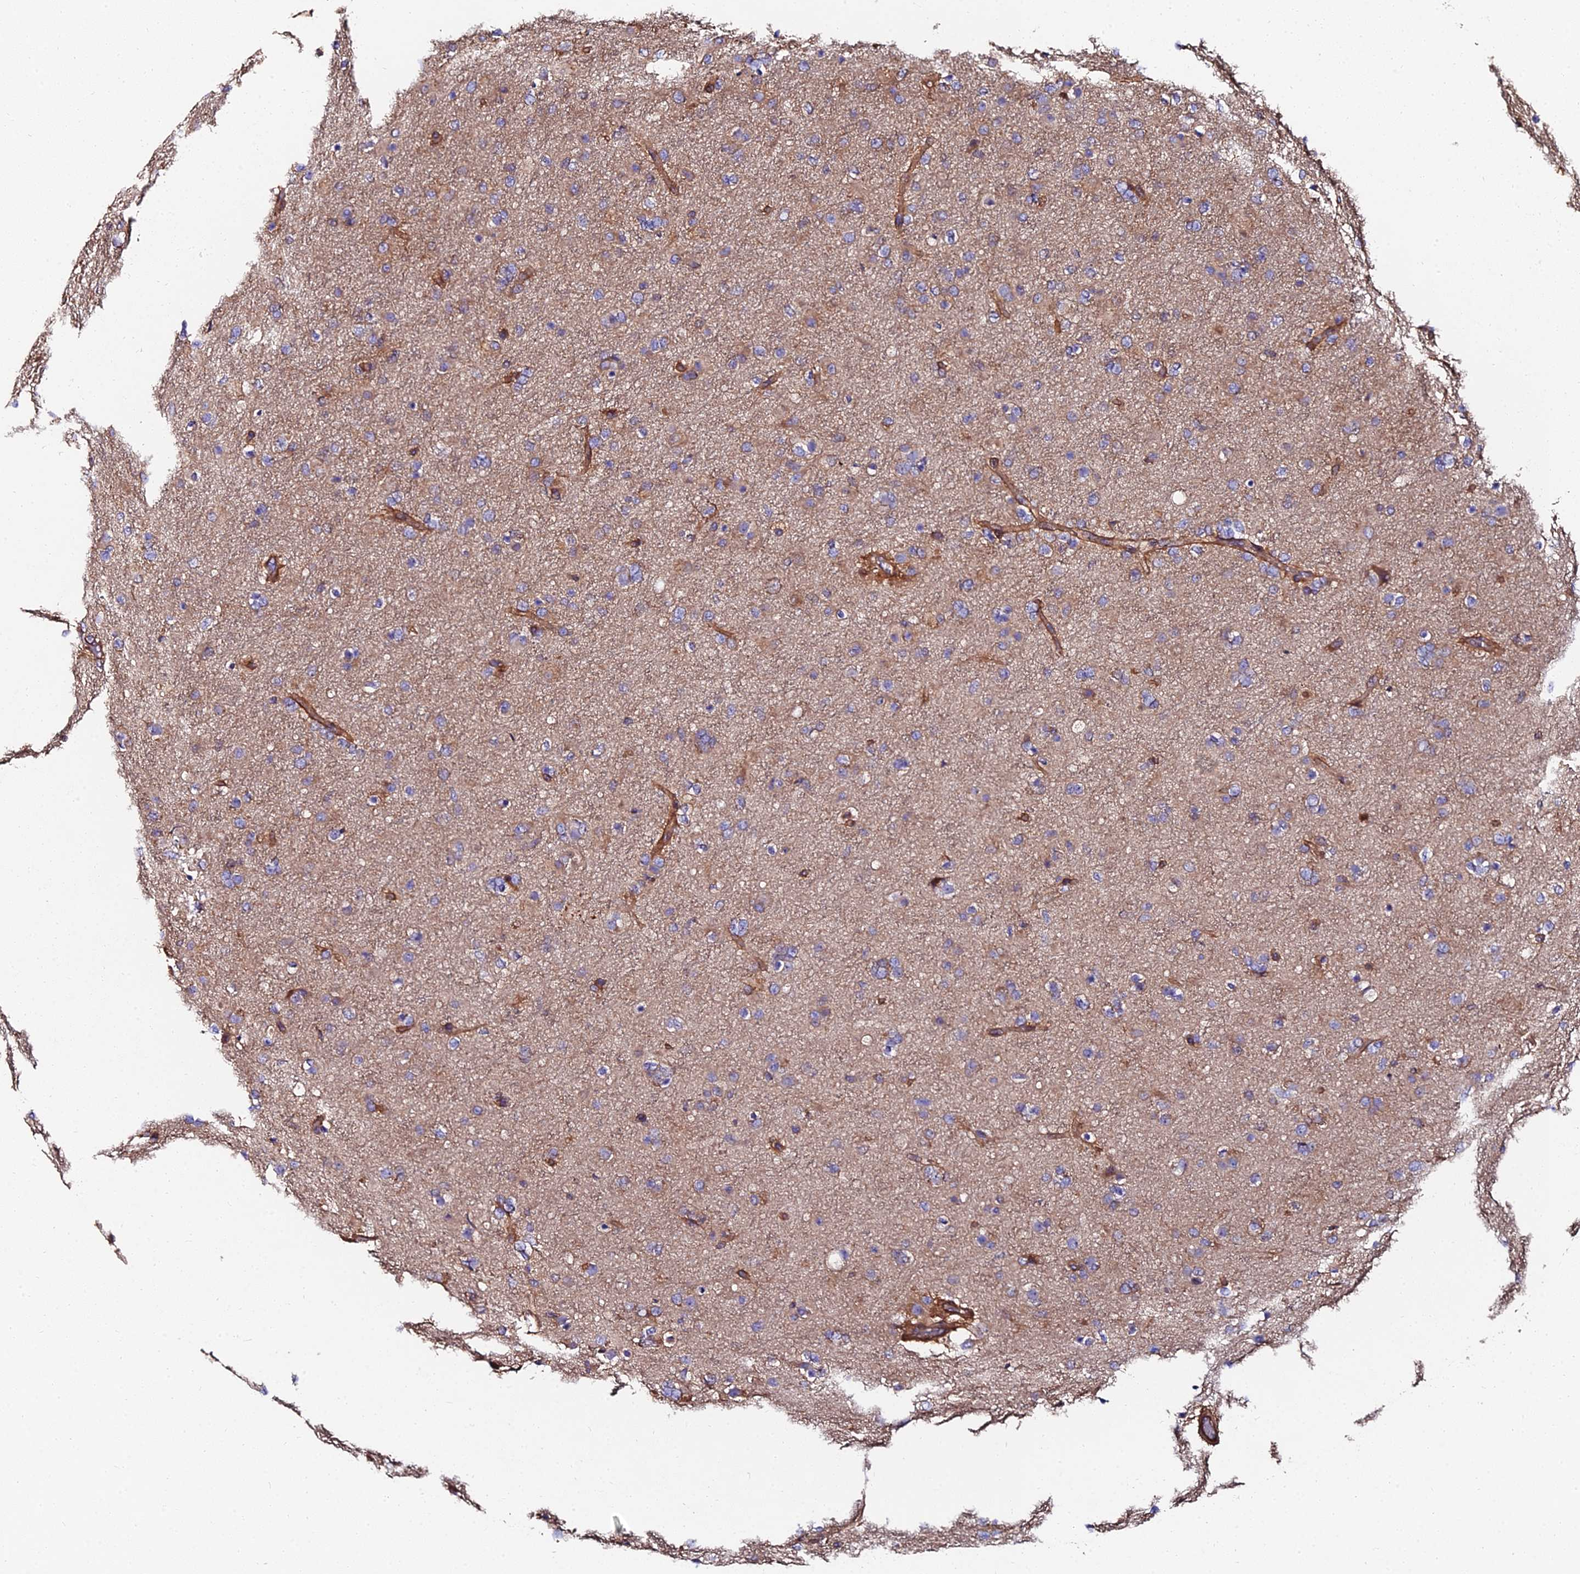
{"staining": {"intensity": "negative", "quantity": "none", "location": "none"}, "tissue": "glioma", "cell_type": "Tumor cells", "image_type": "cancer", "snomed": [{"axis": "morphology", "description": "Glioma, malignant, Low grade"}, {"axis": "topography", "description": "Brain"}], "caption": "Malignant low-grade glioma stained for a protein using immunohistochemistry displays no positivity tumor cells.", "gene": "EXT1", "patient": {"sex": "male", "age": 65}}